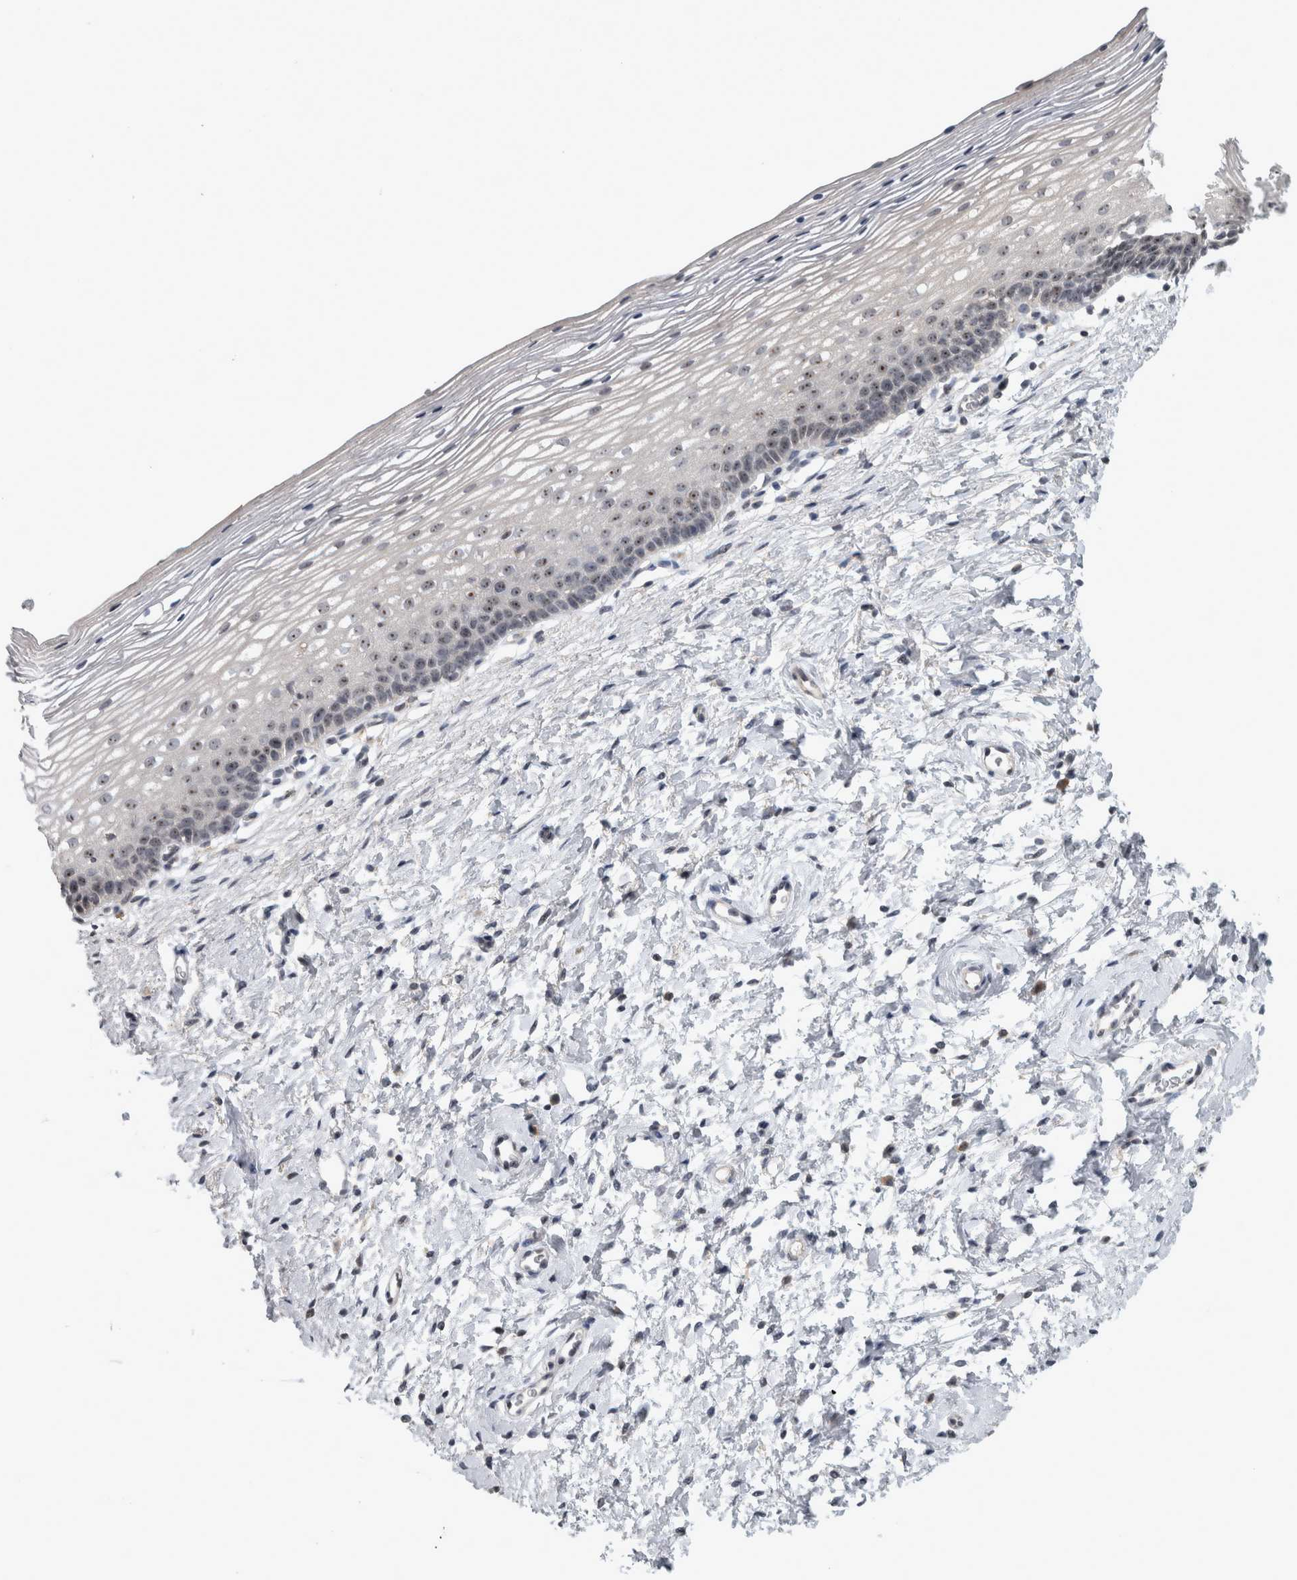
{"staining": {"intensity": "negative", "quantity": "none", "location": "none"}, "tissue": "cervix", "cell_type": "Glandular cells", "image_type": "normal", "snomed": [{"axis": "morphology", "description": "Normal tissue, NOS"}, {"axis": "topography", "description": "Cervix"}], "caption": "An image of human cervix is negative for staining in glandular cells. (DAB IHC, high magnification).", "gene": "RBM28", "patient": {"sex": "female", "age": 72}}